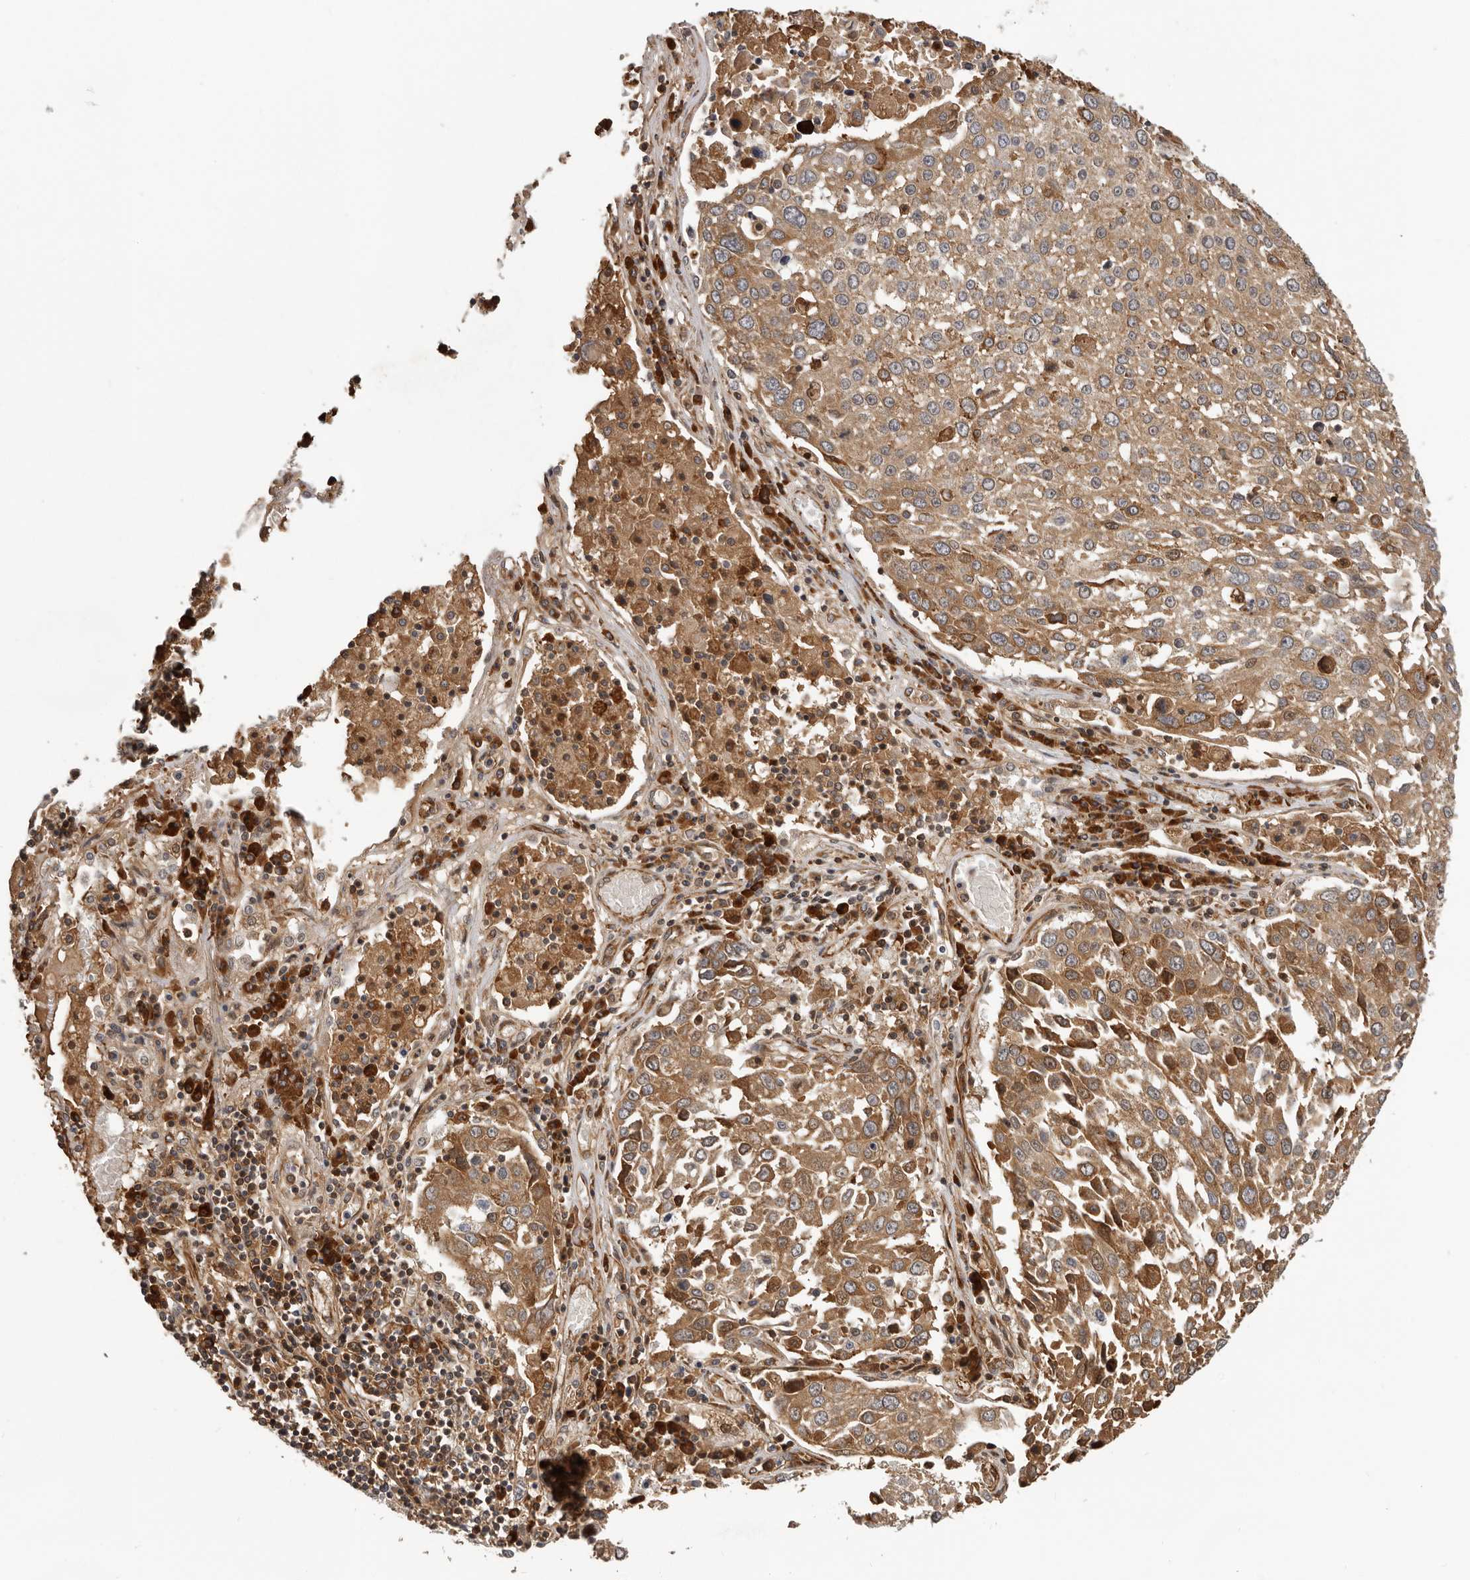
{"staining": {"intensity": "moderate", "quantity": ">75%", "location": "cytoplasmic/membranous"}, "tissue": "lung cancer", "cell_type": "Tumor cells", "image_type": "cancer", "snomed": [{"axis": "morphology", "description": "Squamous cell carcinoma, NOS"}, {"axis": "topography", "description": "Lung"}], "caption": "DAB (3,3'-diaminobenzidine) immunohistochemical staining of human lung cancer demonstrates moderate cytoplasmic/membranous protein staining in approximately >75% of tumor cells.", "gene": "RNF157", "patient": {"sex": "male", "age": 65}}